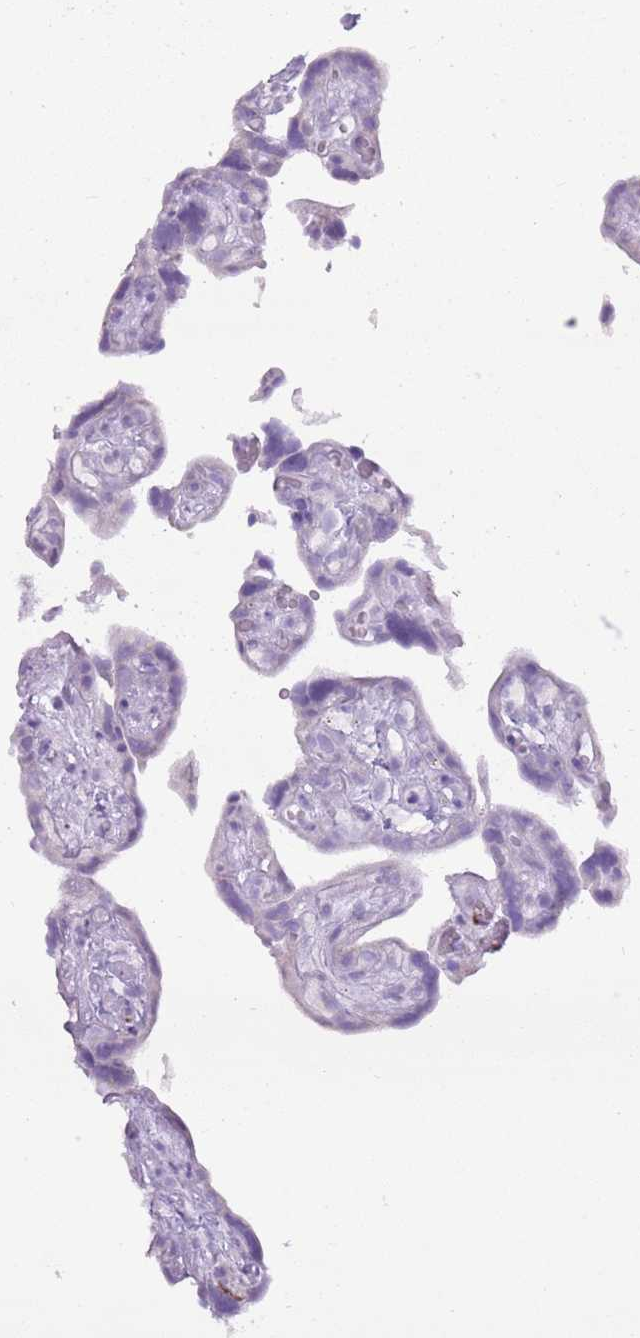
{"staining": {"intensity": "strong", "quantity": "<25%", "location": "cytoplasmic/membranous"}, "tissue": "placenta", "cell_type": "Decidual cells", "image_type": "normal", "snomed": [{"axis": "morphology", "description": "Normal tissue, NOS"}, {"axis": "topography", "description": "Placenta"}], "caption": "IHC of unremarkable placenta shows medium levels of strong cytoplasmic/membranous expression in approximately <25% of decidual cells. The protein is stained brown, and the nuclei are stained in blue (DAB IHC with brightfield microscopy, high magnification).", "gene": "CD177", "patient": {"sex": "female", "age": 30}}